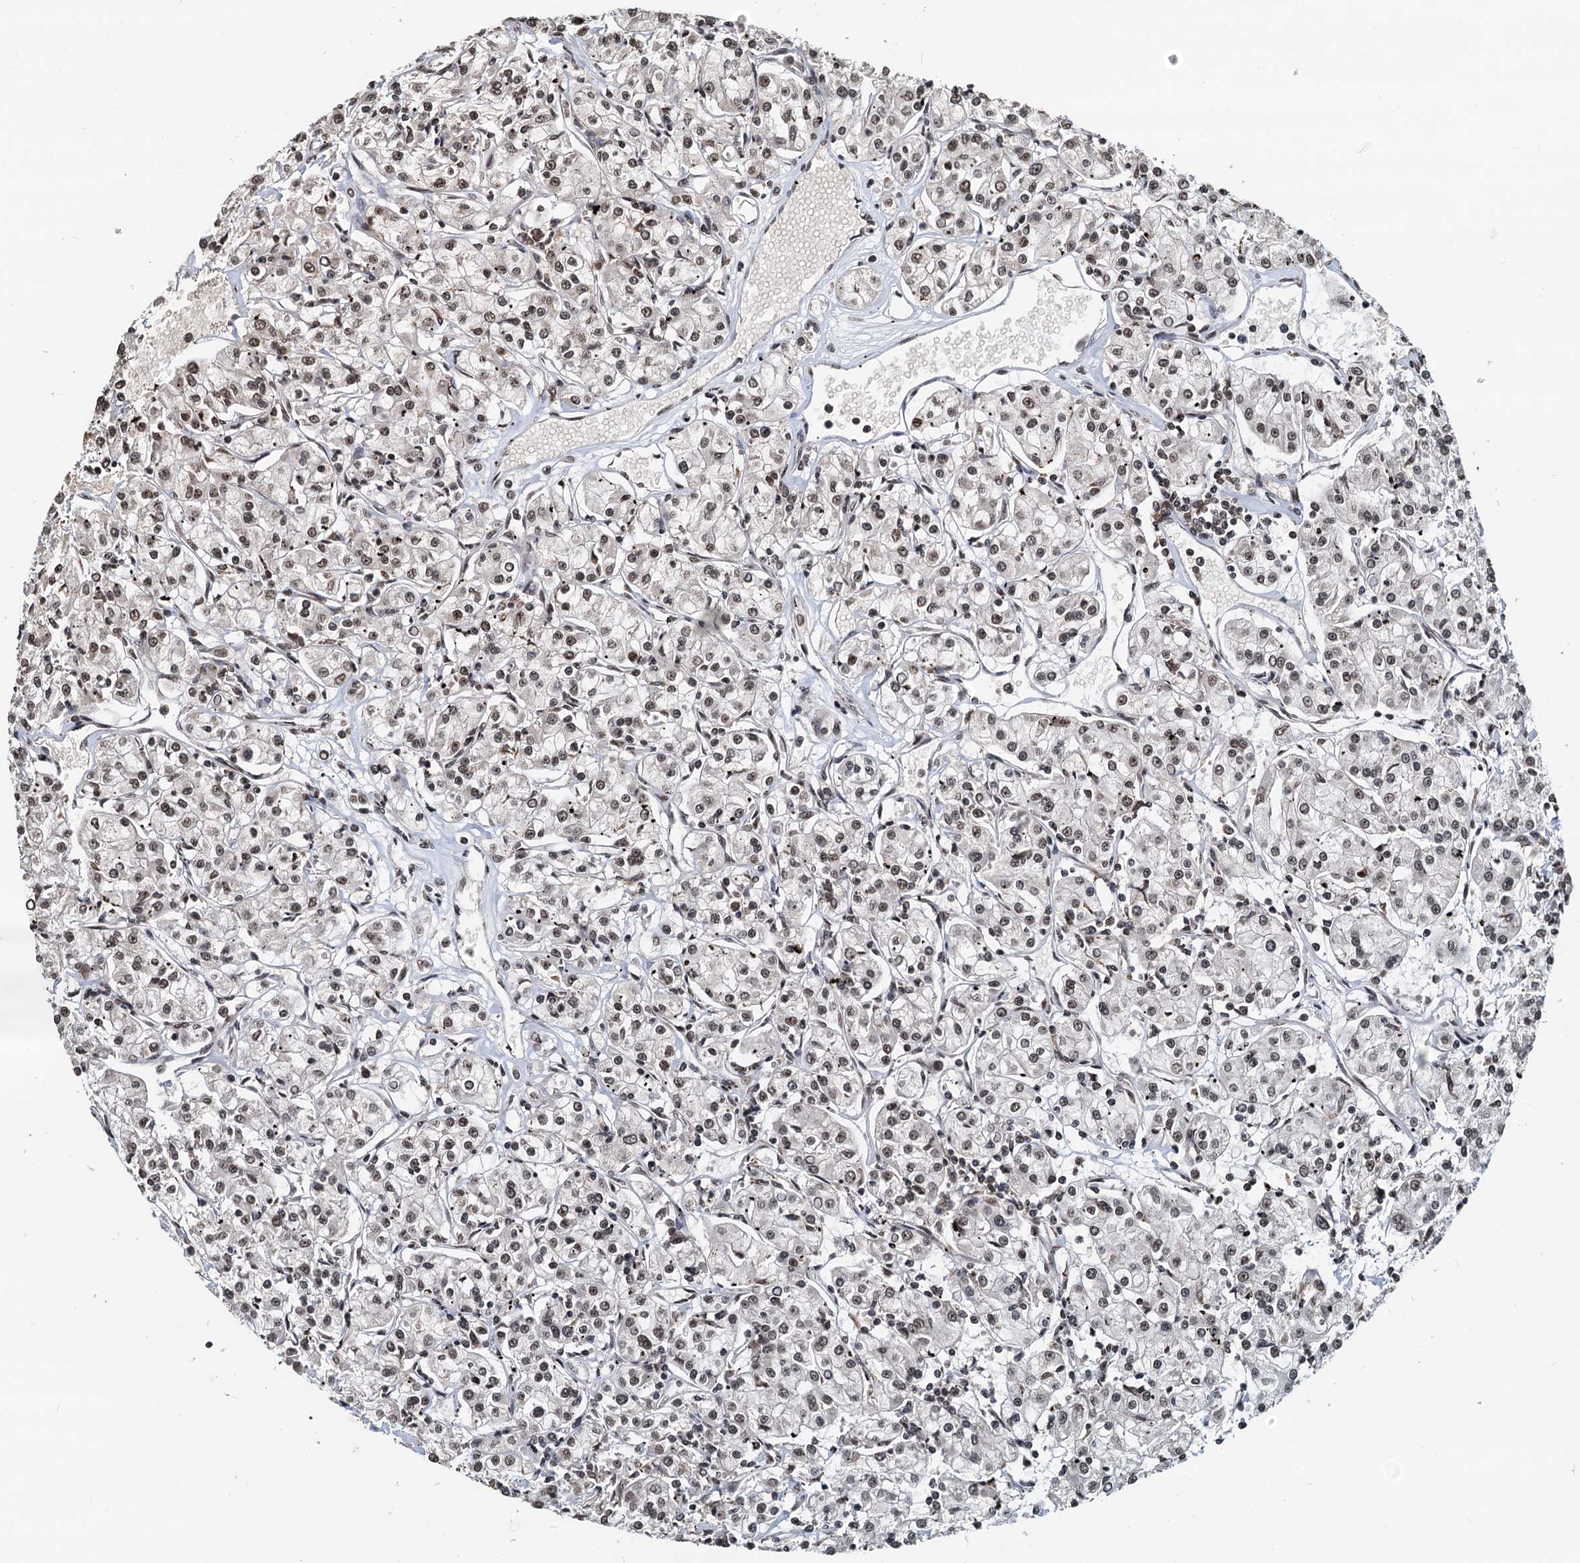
{"staining": {"intensity": "moderate", "quantity": ">75%", "location": "nuclear"}, "tissue": "renal cancer", "cell_type": "Tumor cells", "image_type": "cancer", "snomed": [{"axis": "morphology", "description": "Adenocarcinoma, NOS"}, {"axis": "topography", "description": "Kidney"}], "caption": "Brown immunohistochemical staining in renal cancer displays moderate nuclear staining in about >75% of tumor cells.", "gene": "RSRC2", "patient": {"sex": "female", "age": 59}}